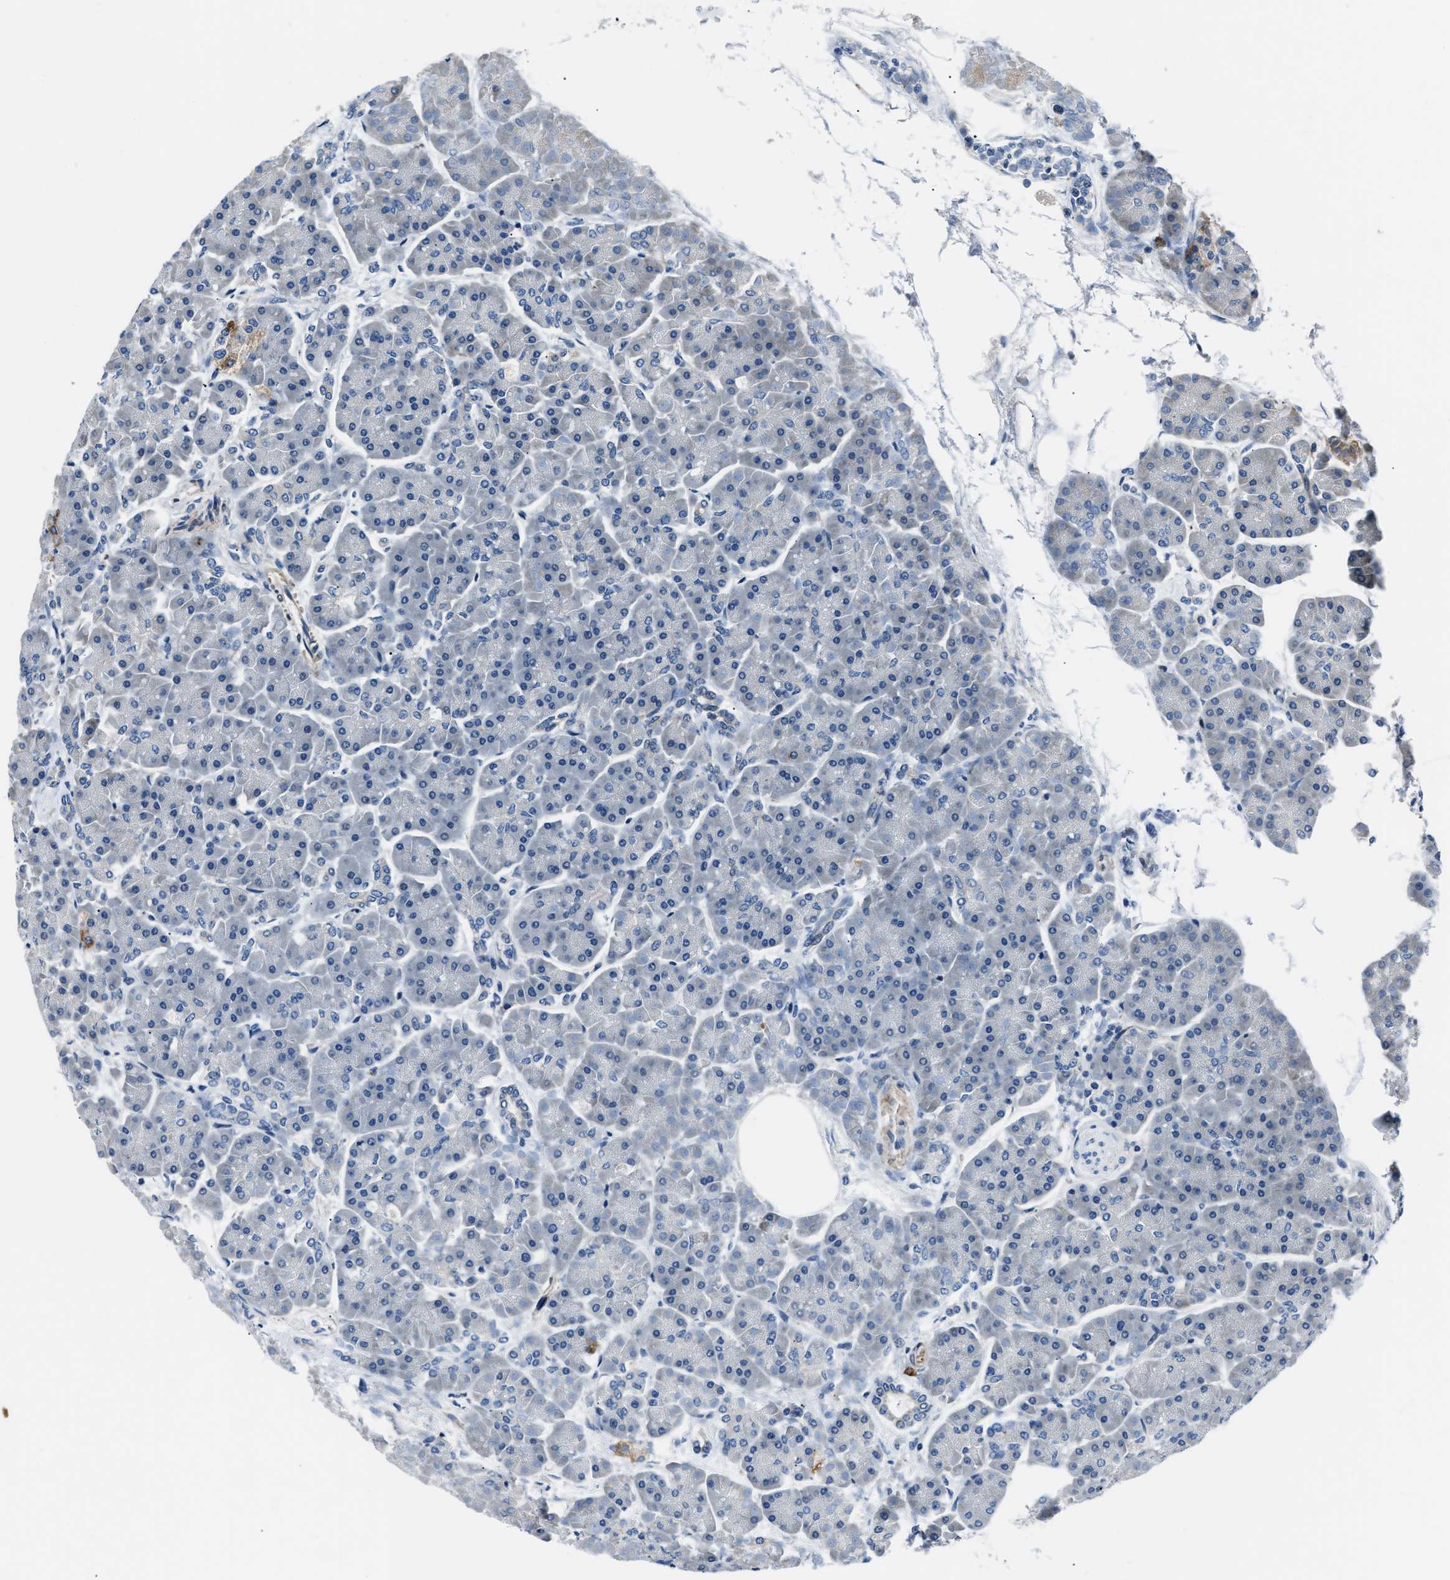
{"staining": {"intensity": "negative", "quantity": "none", "location": "none"}, "tissue": "pancreas", "cell_type": "Exocrine glandular cells", "image_type": "normal", "snomed": [{"axis": "morphology", "description": "Normal tissue, NOS"}, {"axis": "topography", "description": "Pancreas"}], "caption": "Immunohistochemistry of normal pancreas reveals no expression in exocrine glandular cells.", "gene": "MPDZ", "patient": {"sex": "female", "age": 70}}